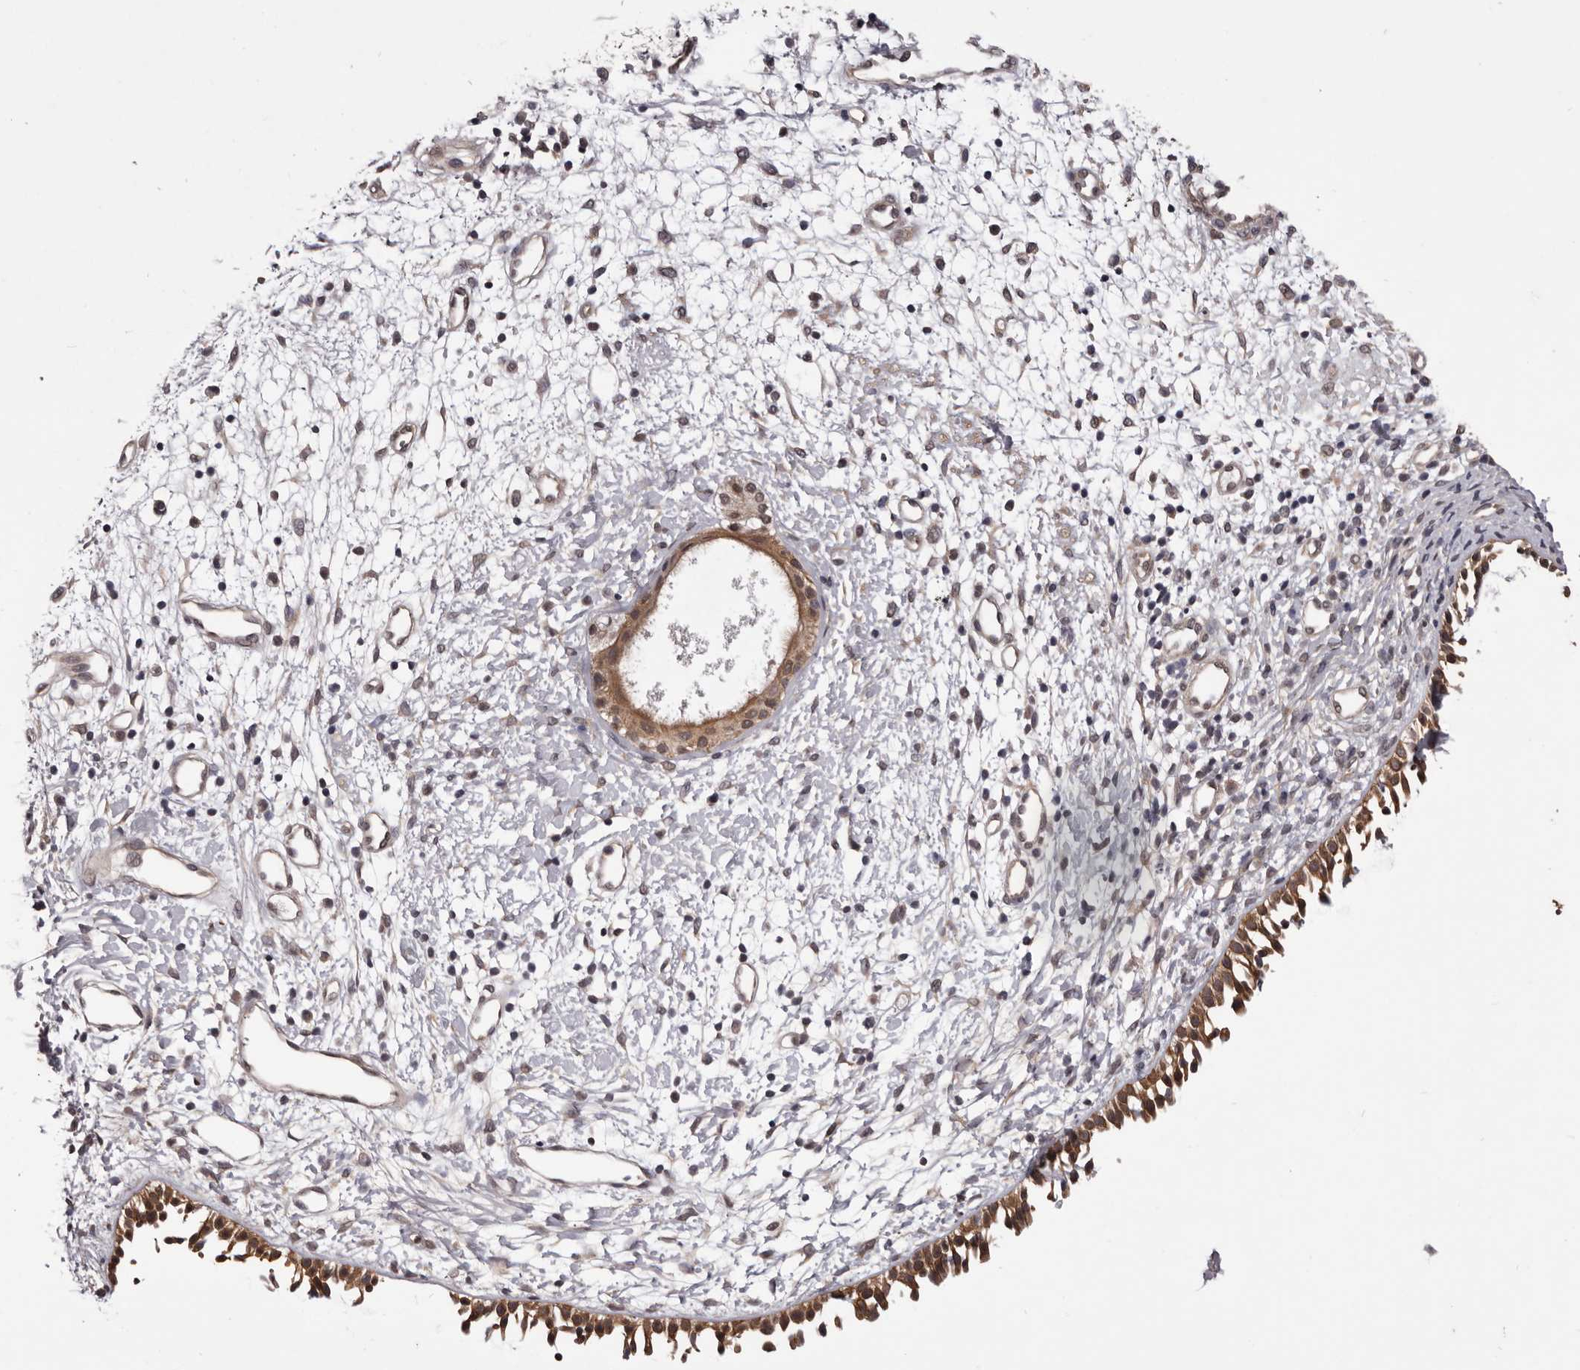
{"staining": {"intensity": "moderate", "quantity": ">75%", "location": "cytoplasmic/membranous,nuclear"}, "tissue": "nasopharynx", "cell_type": "Respiratory epithelial cells", "image_type": "normal", "snomed": [{"axis": "morphology", "description": "Normal tissue, NOS"}, {"axis": "topography", "description": "Nasopharynx"}], "caption": "Nasopharynx stained for a protein (brown) reveals moderate cytoplasmic/membranous,nuclear positive positivity in approximately >75% of respiratory epithelial cells.", "gene": "CELF3", "patient": {"sex": "male", "age": 22}}